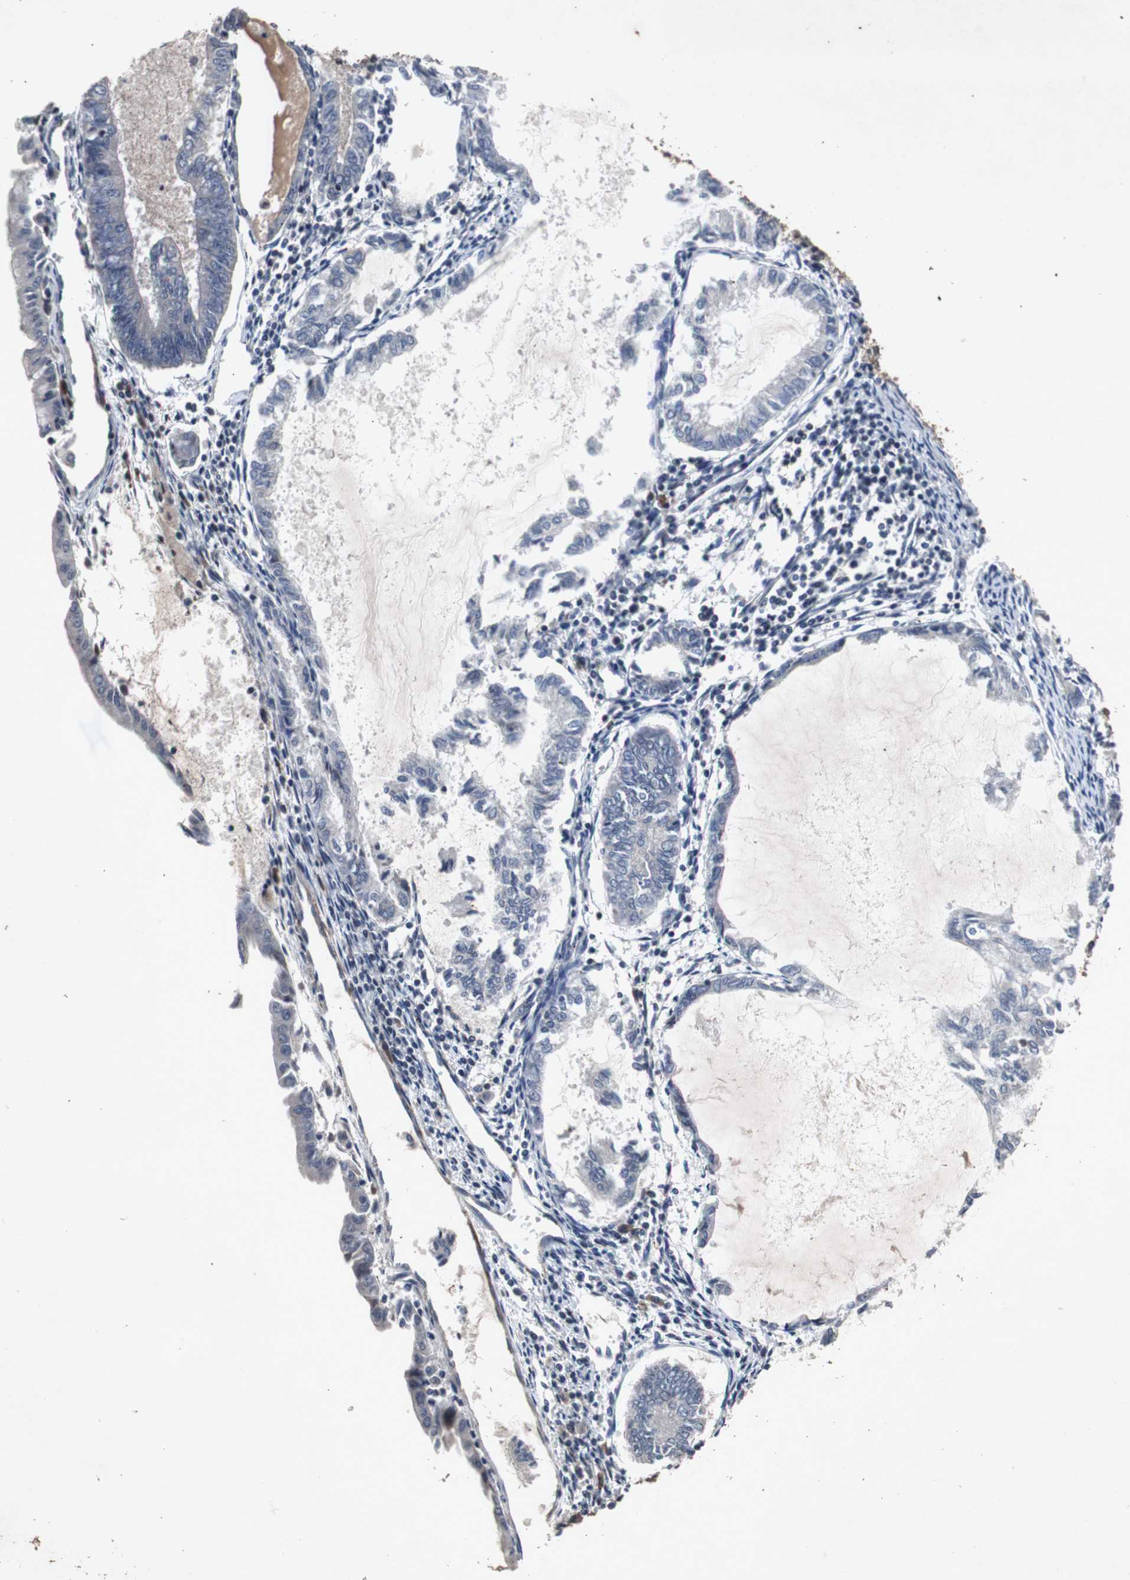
{"staining": {"intensity": "negative", "quantity": "none", "location": "none"}, "tissue": "endometrial cancer", "cell_type": "Tumor cells", "image_type": "cancer", "snomed": [{"axis": "morphology", "description": "Adenocarcinoma, NOS"}, {"axis": "topography", "description": "Endometrium"}], "caption": "Endometrial adenocarcinoma was stained to show a protein in brown. There is no significant staining in tumor cells.", "gene": "CRADD", "patient": {"sex": "female", "age": 86}}